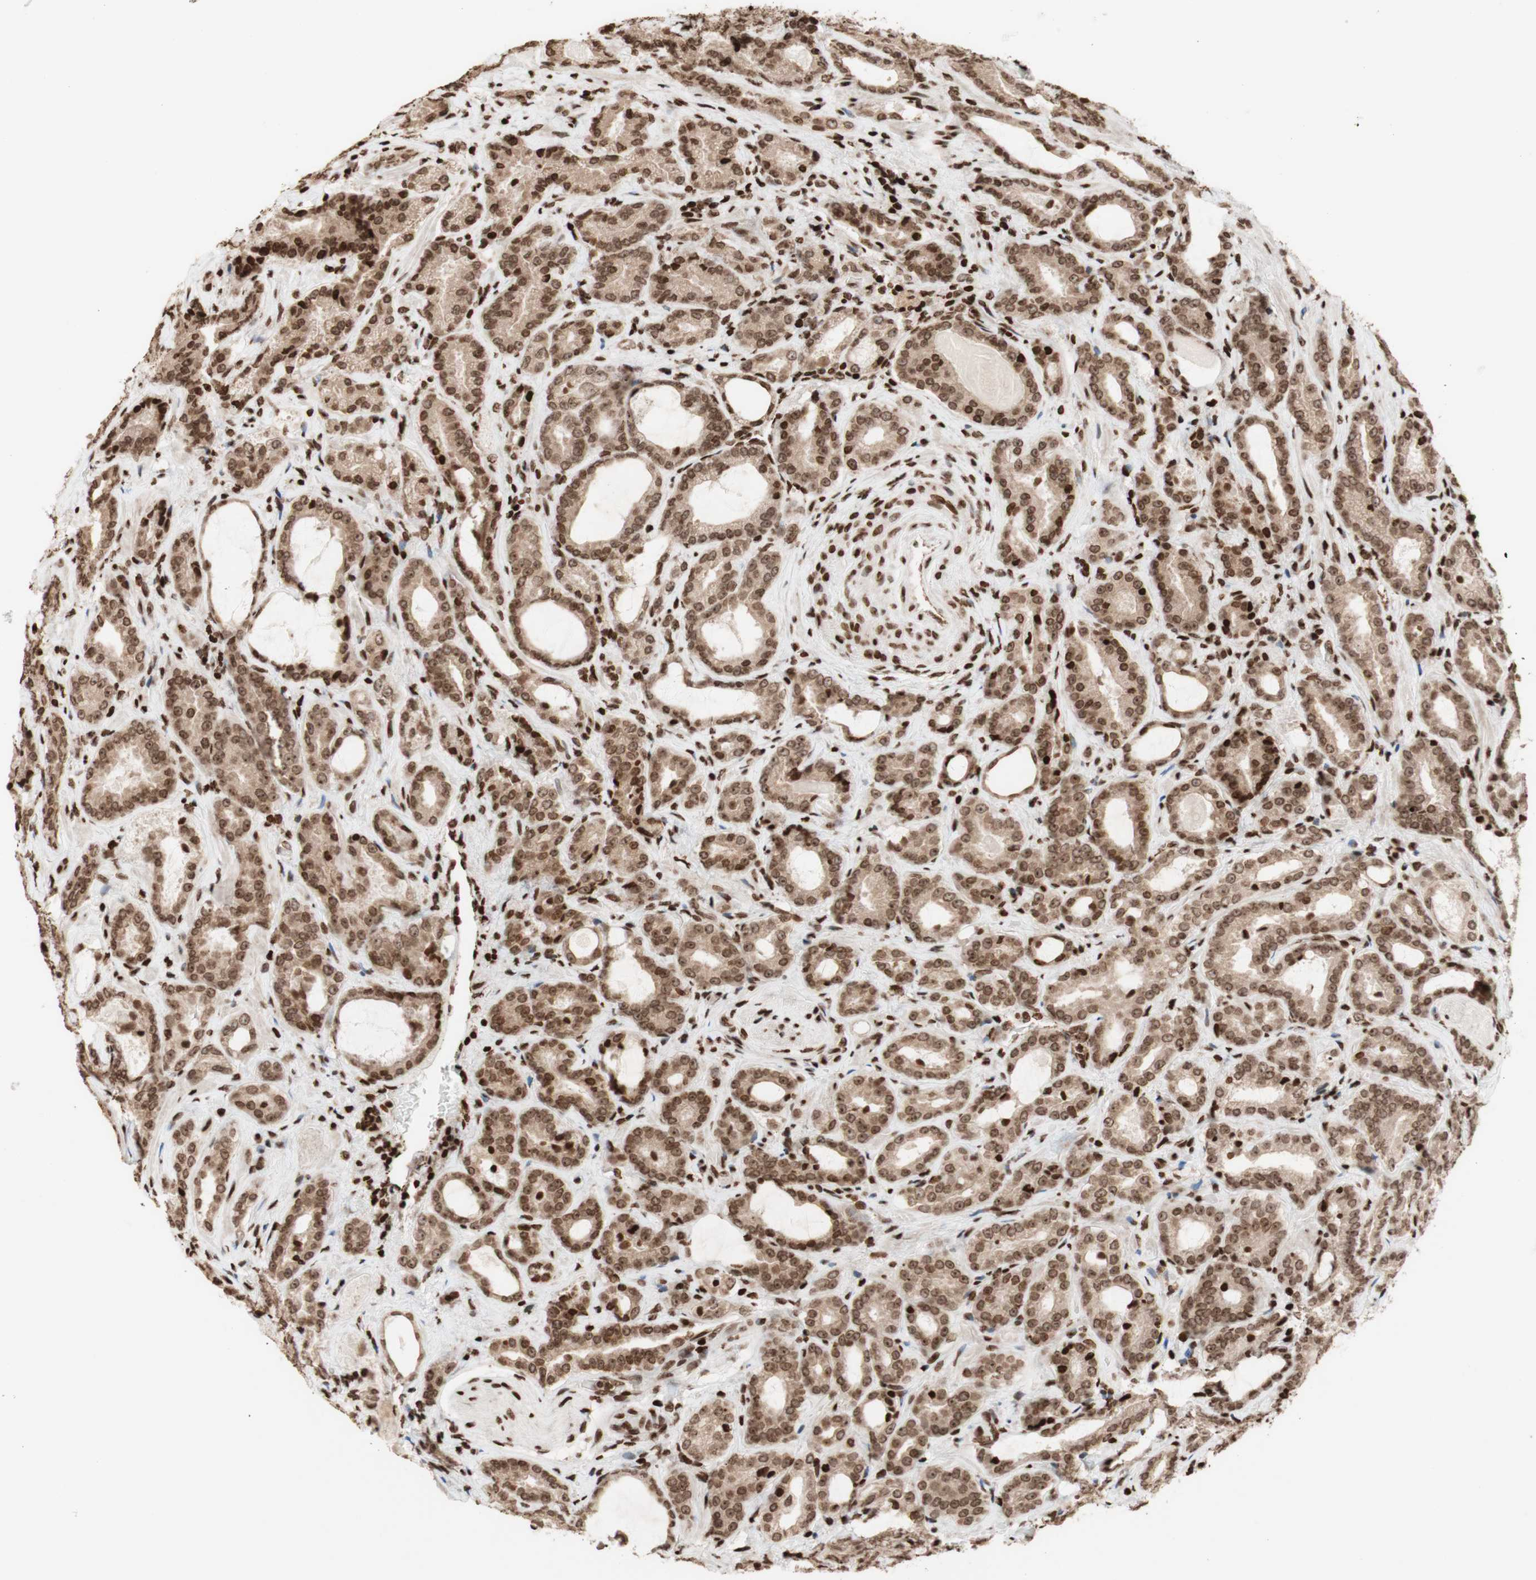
{"staining": {"intensity": "moderate", "quantity": ">75%", "location": "cytoplasmic/membranous,nuclear"}, "tissue": "prostate cancer", "cell_type": "Tumor cells", "image_type": "cancer", "snomed": [{"axis": "morphology", "description": "Adenocarcinoma, Low grade"}, {"axis": "topography", "description": "Prostate"}], "caption": "IHC (DAB) staining of human prostate cancer (adenocarcinoma (low-grade)) demonstrates moderate cytoplasmic/membranous and nuclear protein expression in about >75% of tumor cells.", "gene": "NCAPD2", "patient": {"sex": "male", "age": 60}}